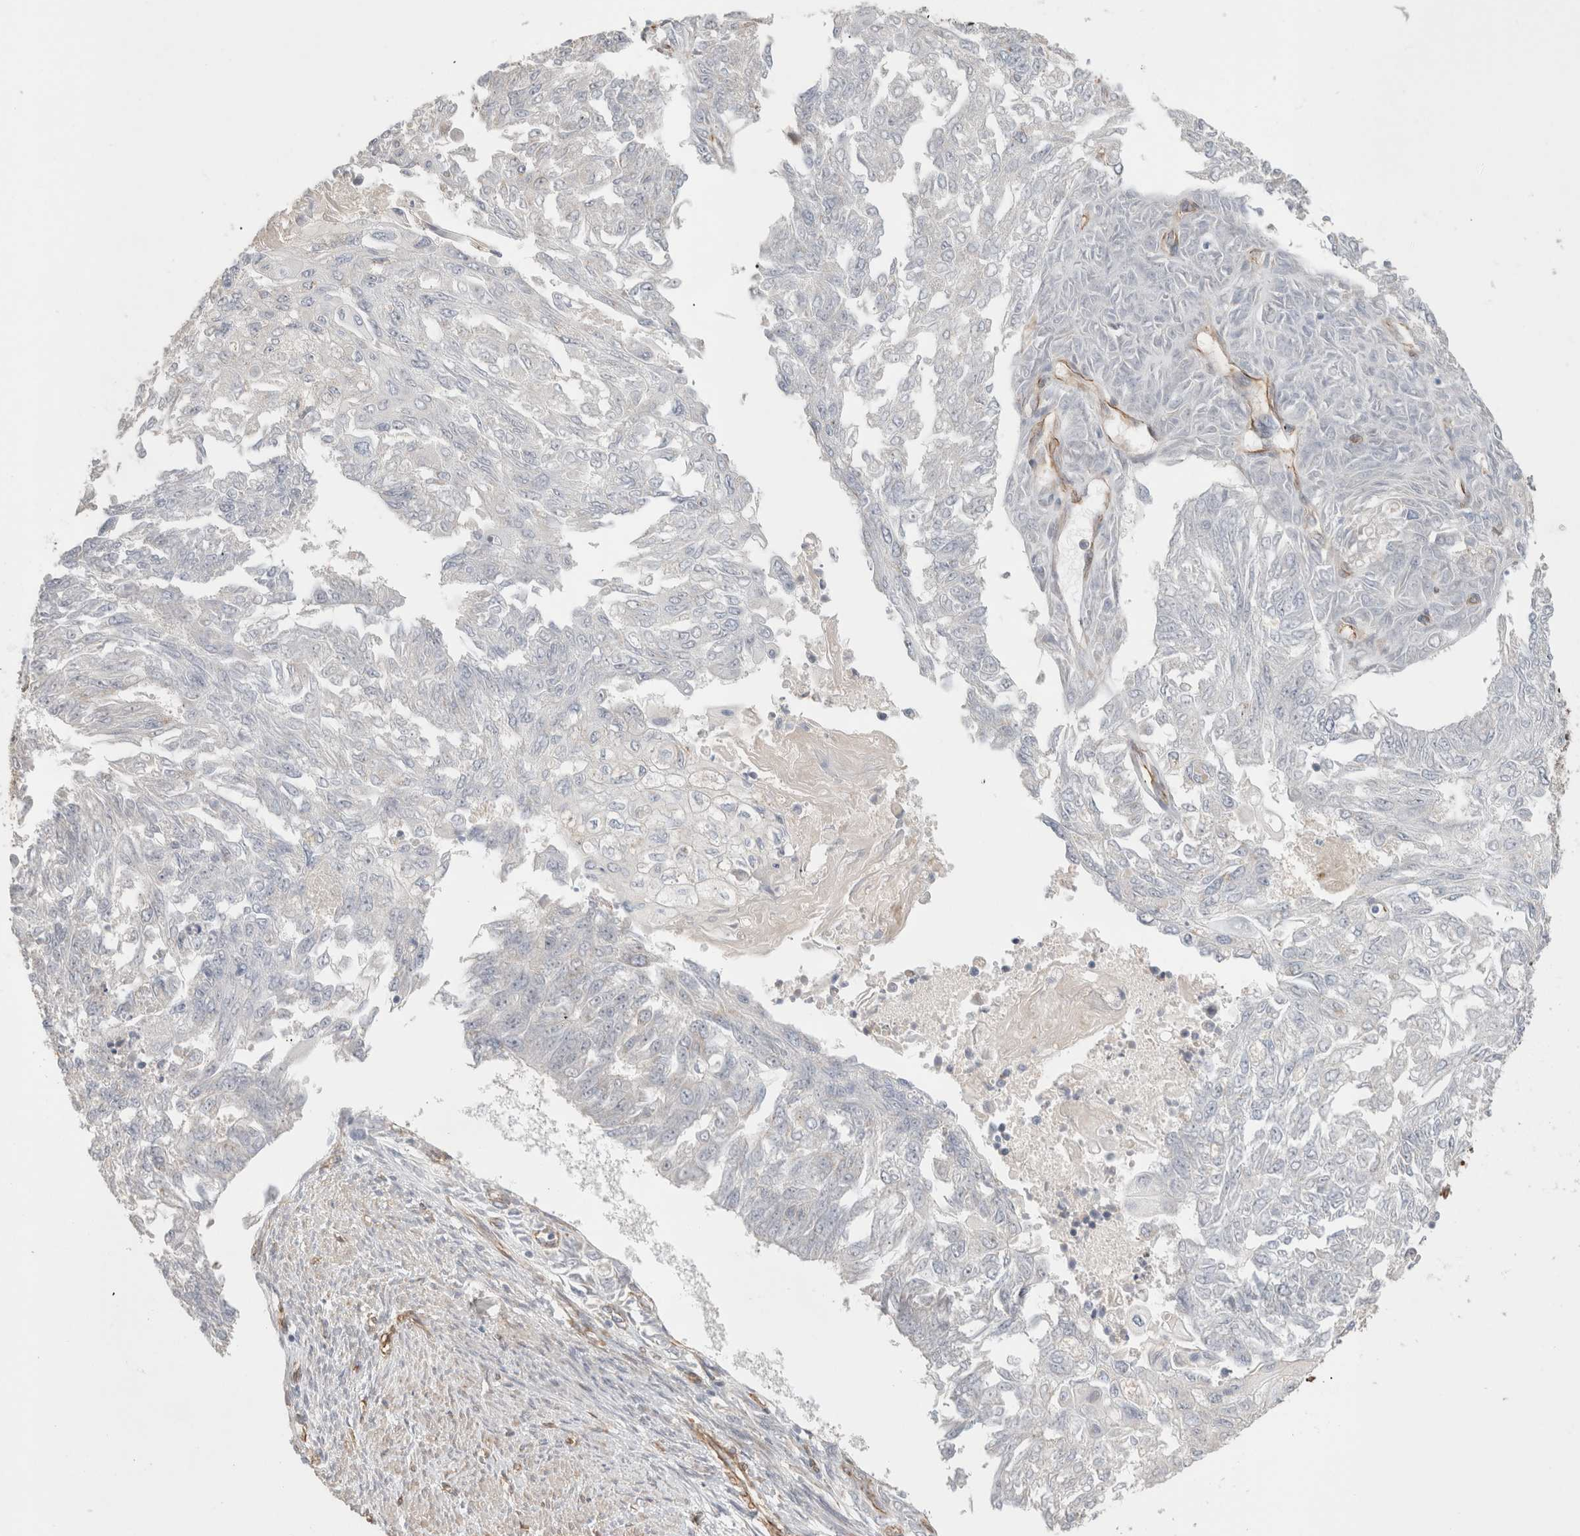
{"staining": {"intensity": "negative", "quantity": "none", "location": "none"}, "tissue": "endometrial cancer", "cell_type": "Tumor cells", "image_type": "cancer", "snomed": [{"axis": "morphology", "description": "Adenocarcinoma, NOS"}, {"axis": "topography", "description": "Endometrium"}], "caption": "This histopathology image is of endometrial cancer stained with immunohistochemistry to label a protein in brown with the nuclei are counter-stained blue. There is no expression in tumor cells.", "gene": "CAAP1", "patient": {"sex": "female", "age": 32}}